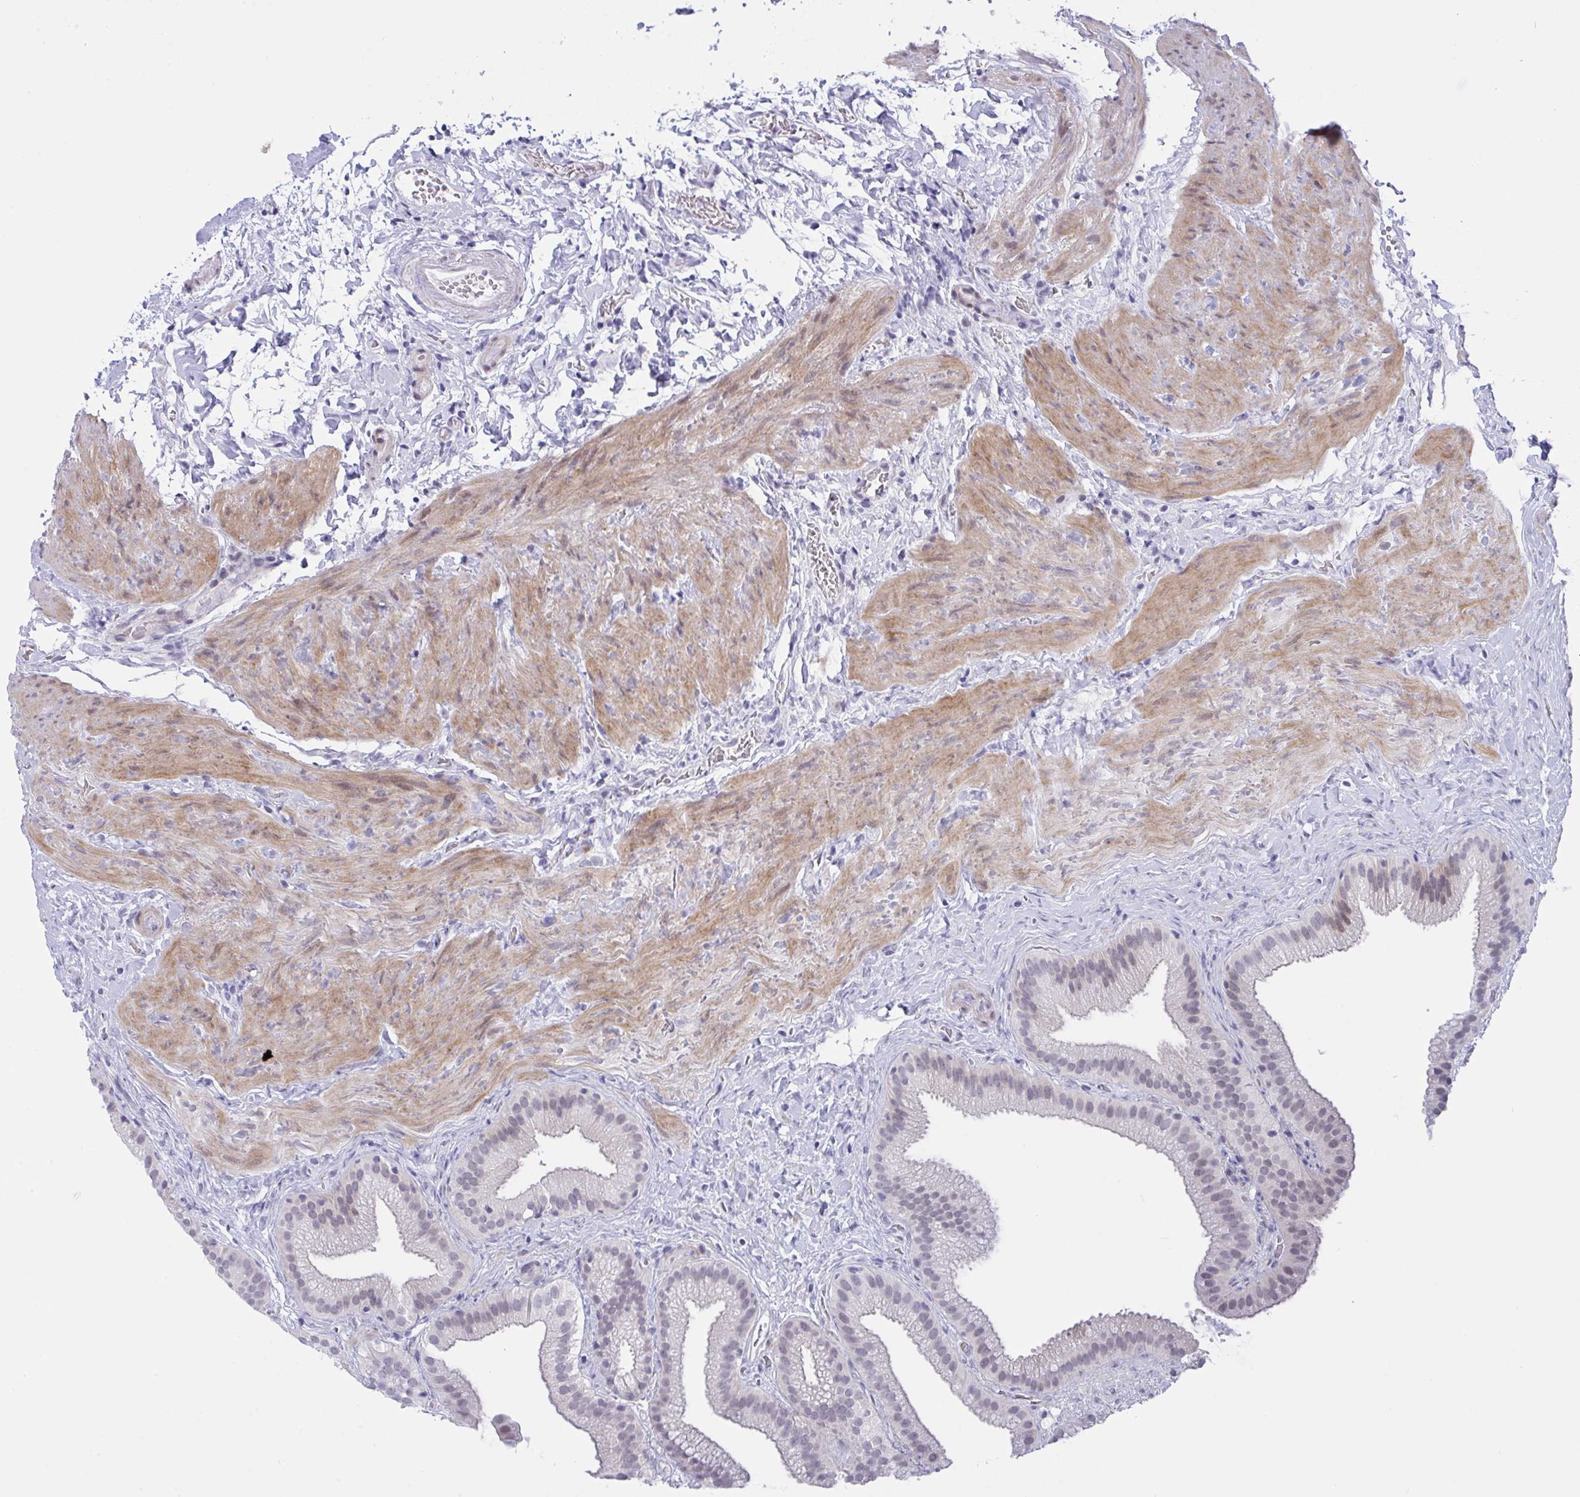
{"staining": {"intensity": "negative", "quantity": "none", "location": "none"}, "tissue": "gallbladder", "cell_type": "Glandular cells", "image_type": "normal", "snomed": [{"axis": "morphology", "description": "Normal tissue, NOS"}, {"axis": "topography", "description": "Gallbladder"}], "caption": "DAB immunohistochemical staining of unremarkable gallbladder reveals no significant expression in glandular cells. (Brightfield microscopy of DAB IHC at high magnification).", "gene": "FBXL22", "patient": {"sex": "female", "age": 63}}